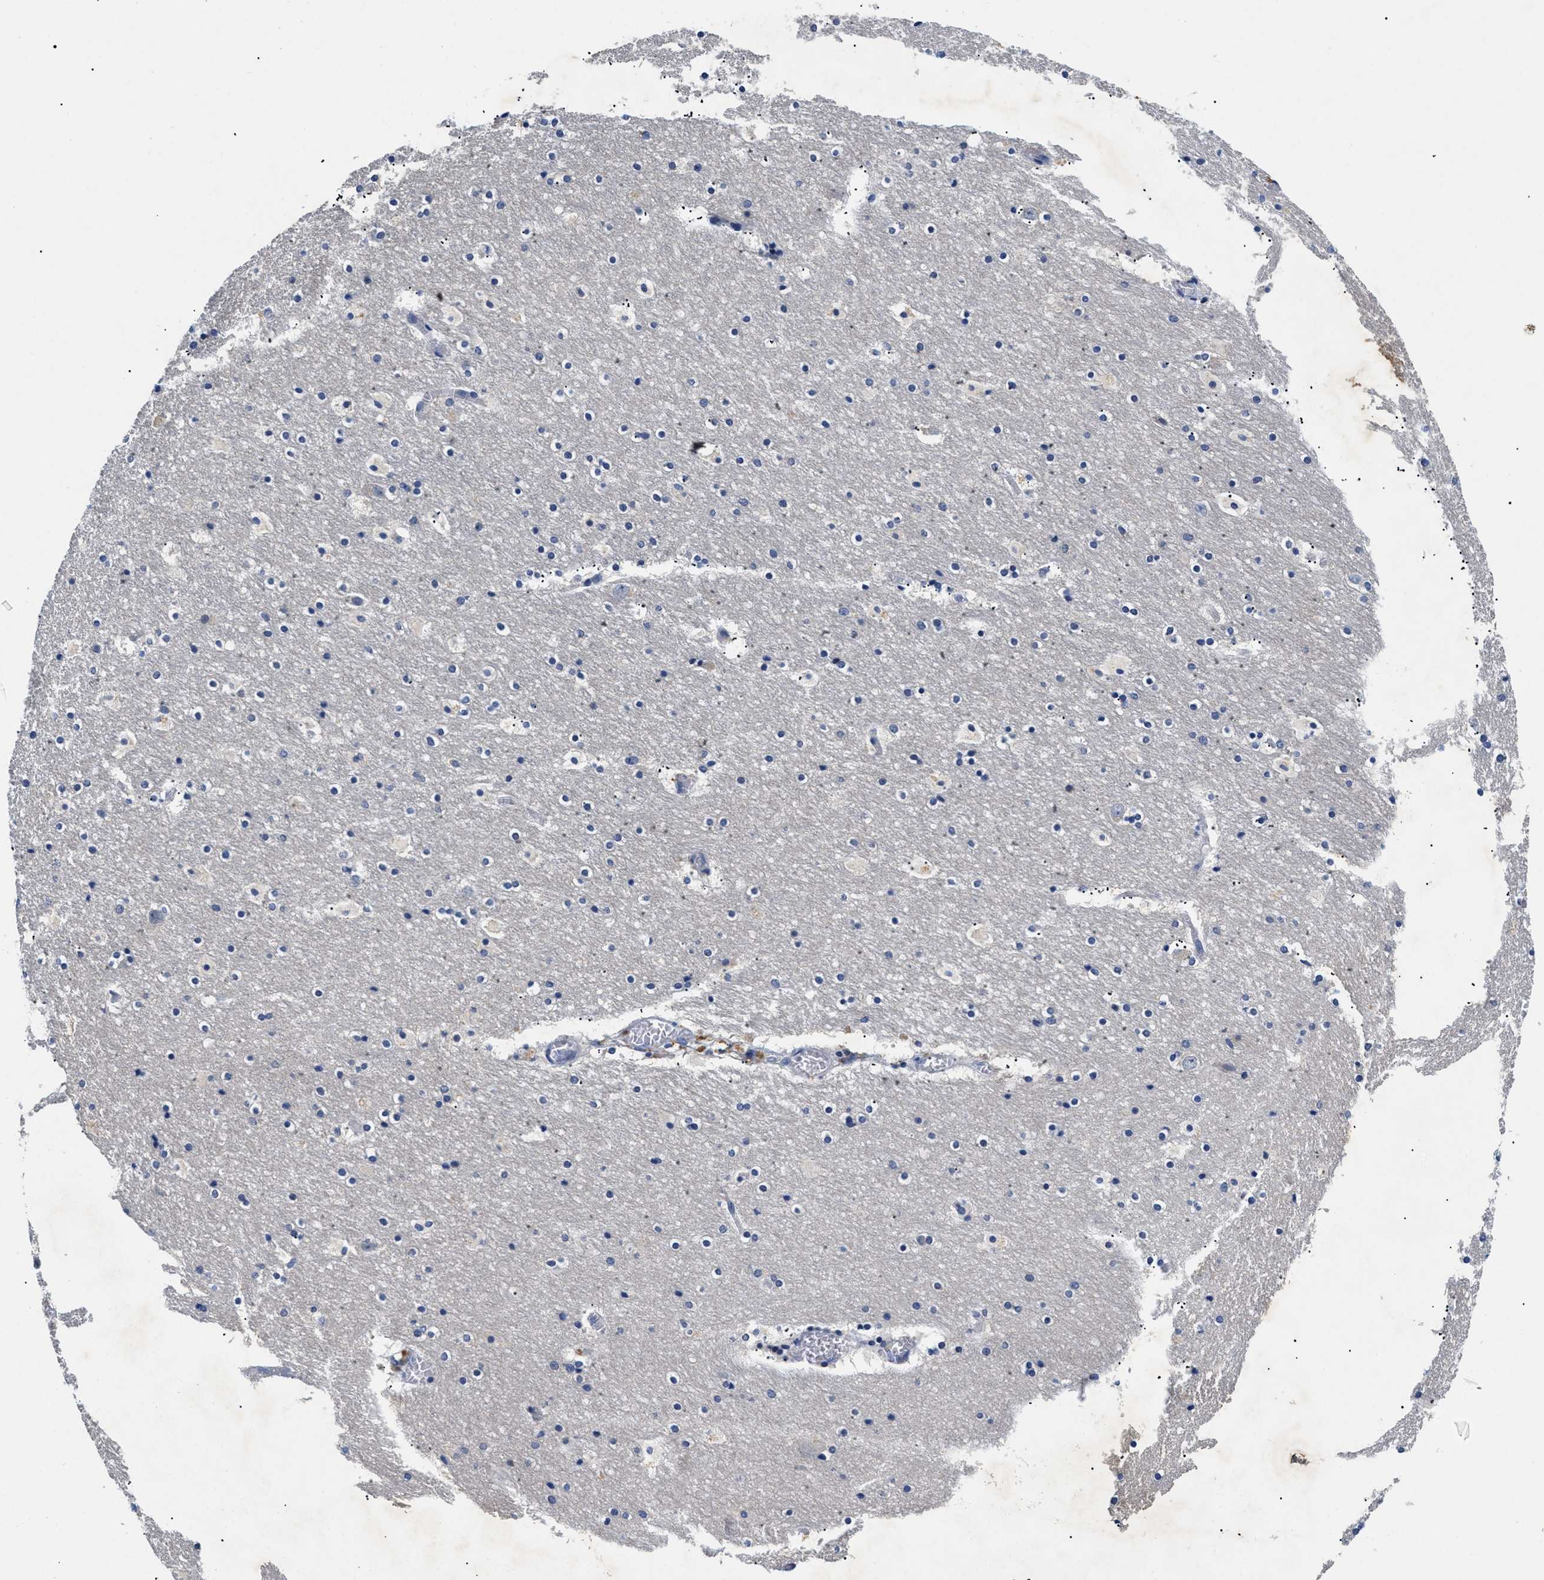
{"staining": {"intensity": "negative", "quantity": "none", "location": "none"}, "tissue": "hippocampus", "cell_type": "Glial cells", "image_type": "normal", "snomed": [{"axis": "morphology", "description": "Normal tissue, NOS"}, {"axis": "topography", "description": "Hippocampus"}], "caption": "Immunohistochemistry of benign hippocampus displays no positivity in glial cells. (Immunohistochemistry (ihc), brightfield microscopy, high magnification).", "gene": "MEA1", "patient": {"sex": "male", "age": 45}}